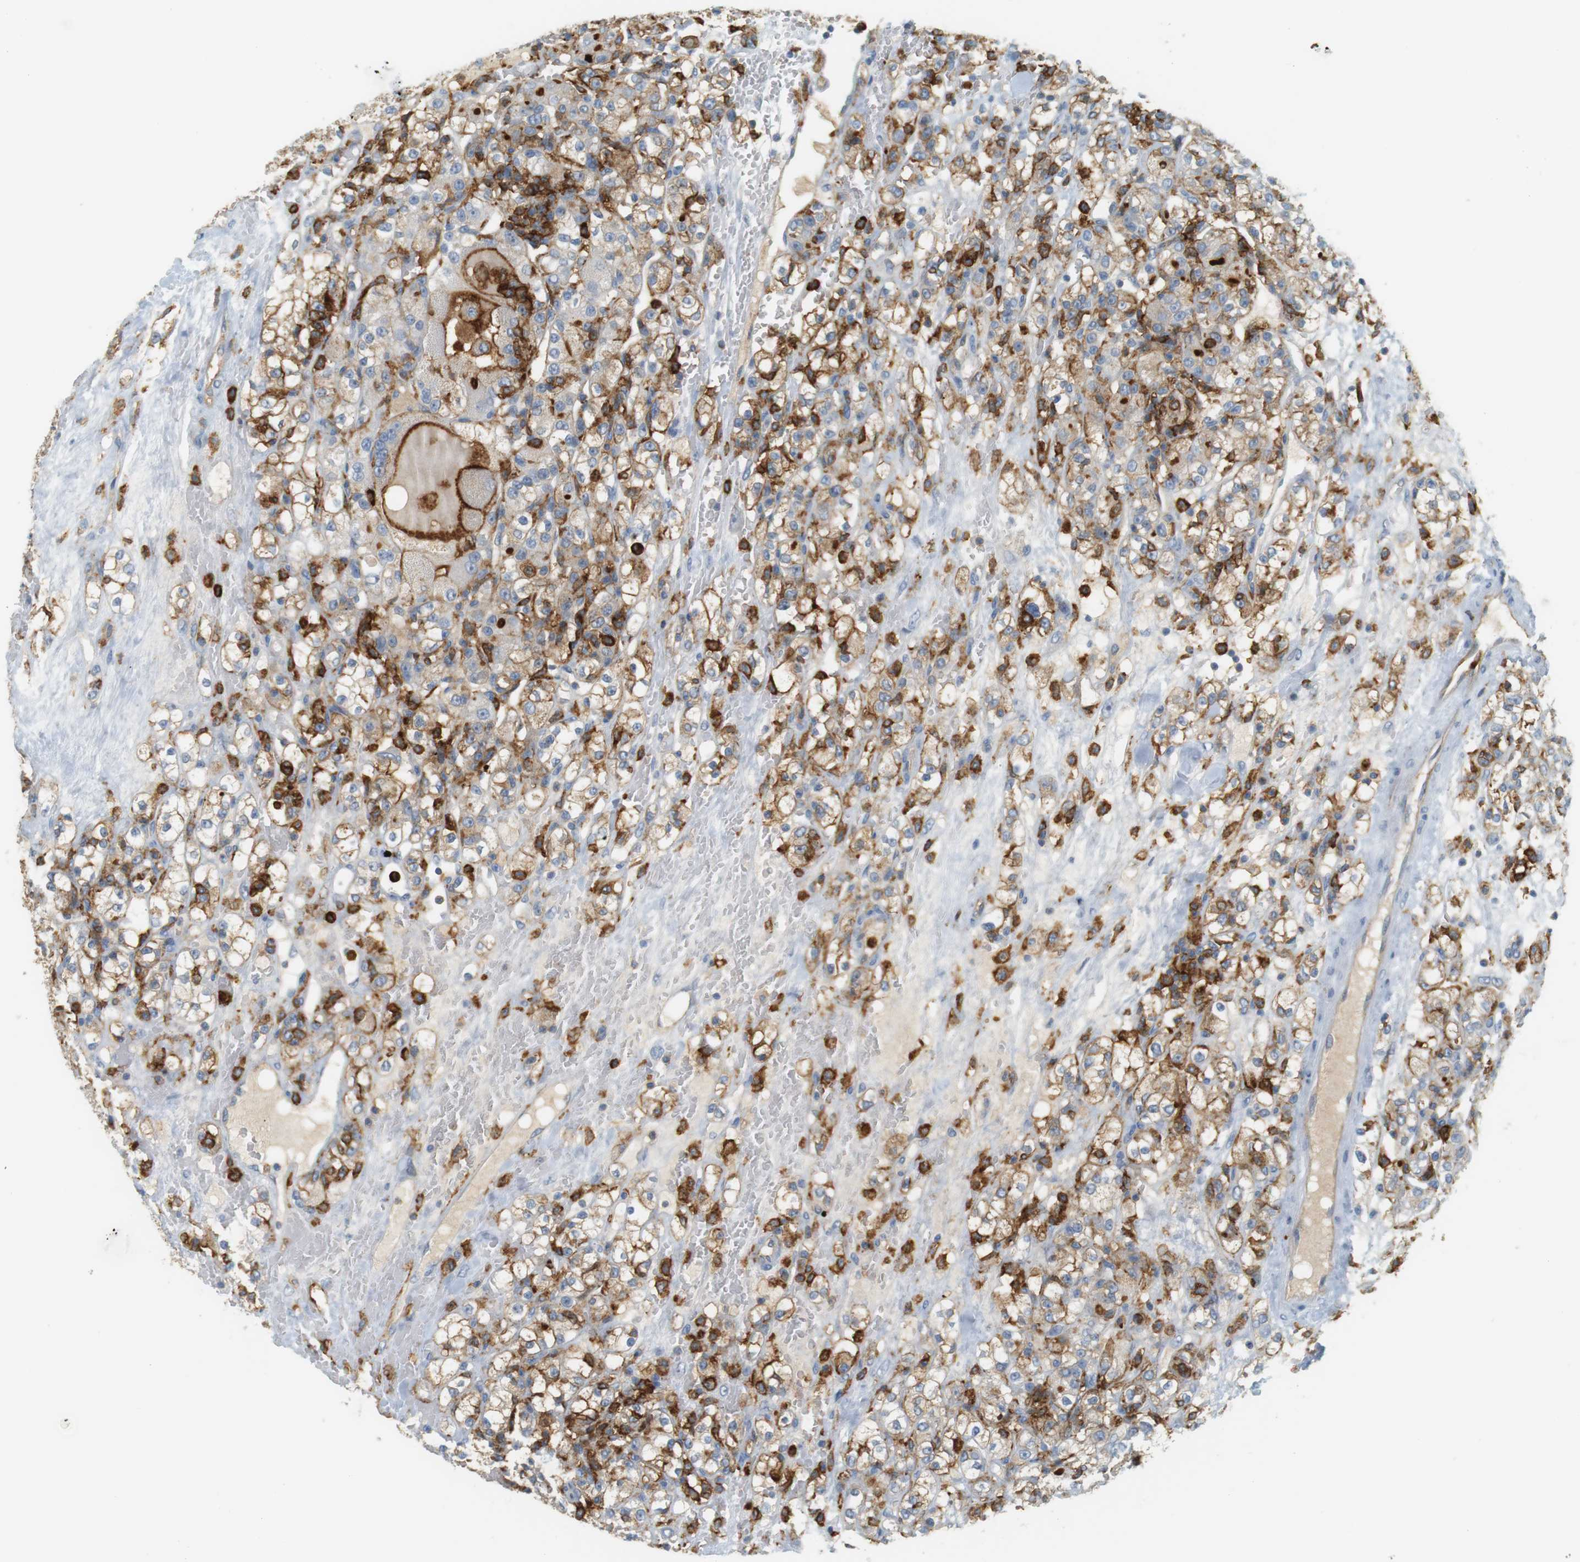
{"staining": {"intensity": "moderate", "quantity": "25%-75%", "location": "cytoplasmic/membranous"}, "tissue": "renal cancer", "cell_type": "Tumor cells", "image_type": "cancer", "snomed": [{"axis": "morphology", "description": "Normal tissue, NOS"}, {"axis": "morphology", "description": "Adenocarcinoma, NOS"}, {"axis": "topography", "description": "Kidney"}], "caption": "A photomicrograph of human renal cancer (adenocarcinoma) stained for a protein displays moderate cytoplasmic/membranous brown staining in tumor cells.", "gene": "SIRPA", "patient": {"sex": "male", "age": 61}}